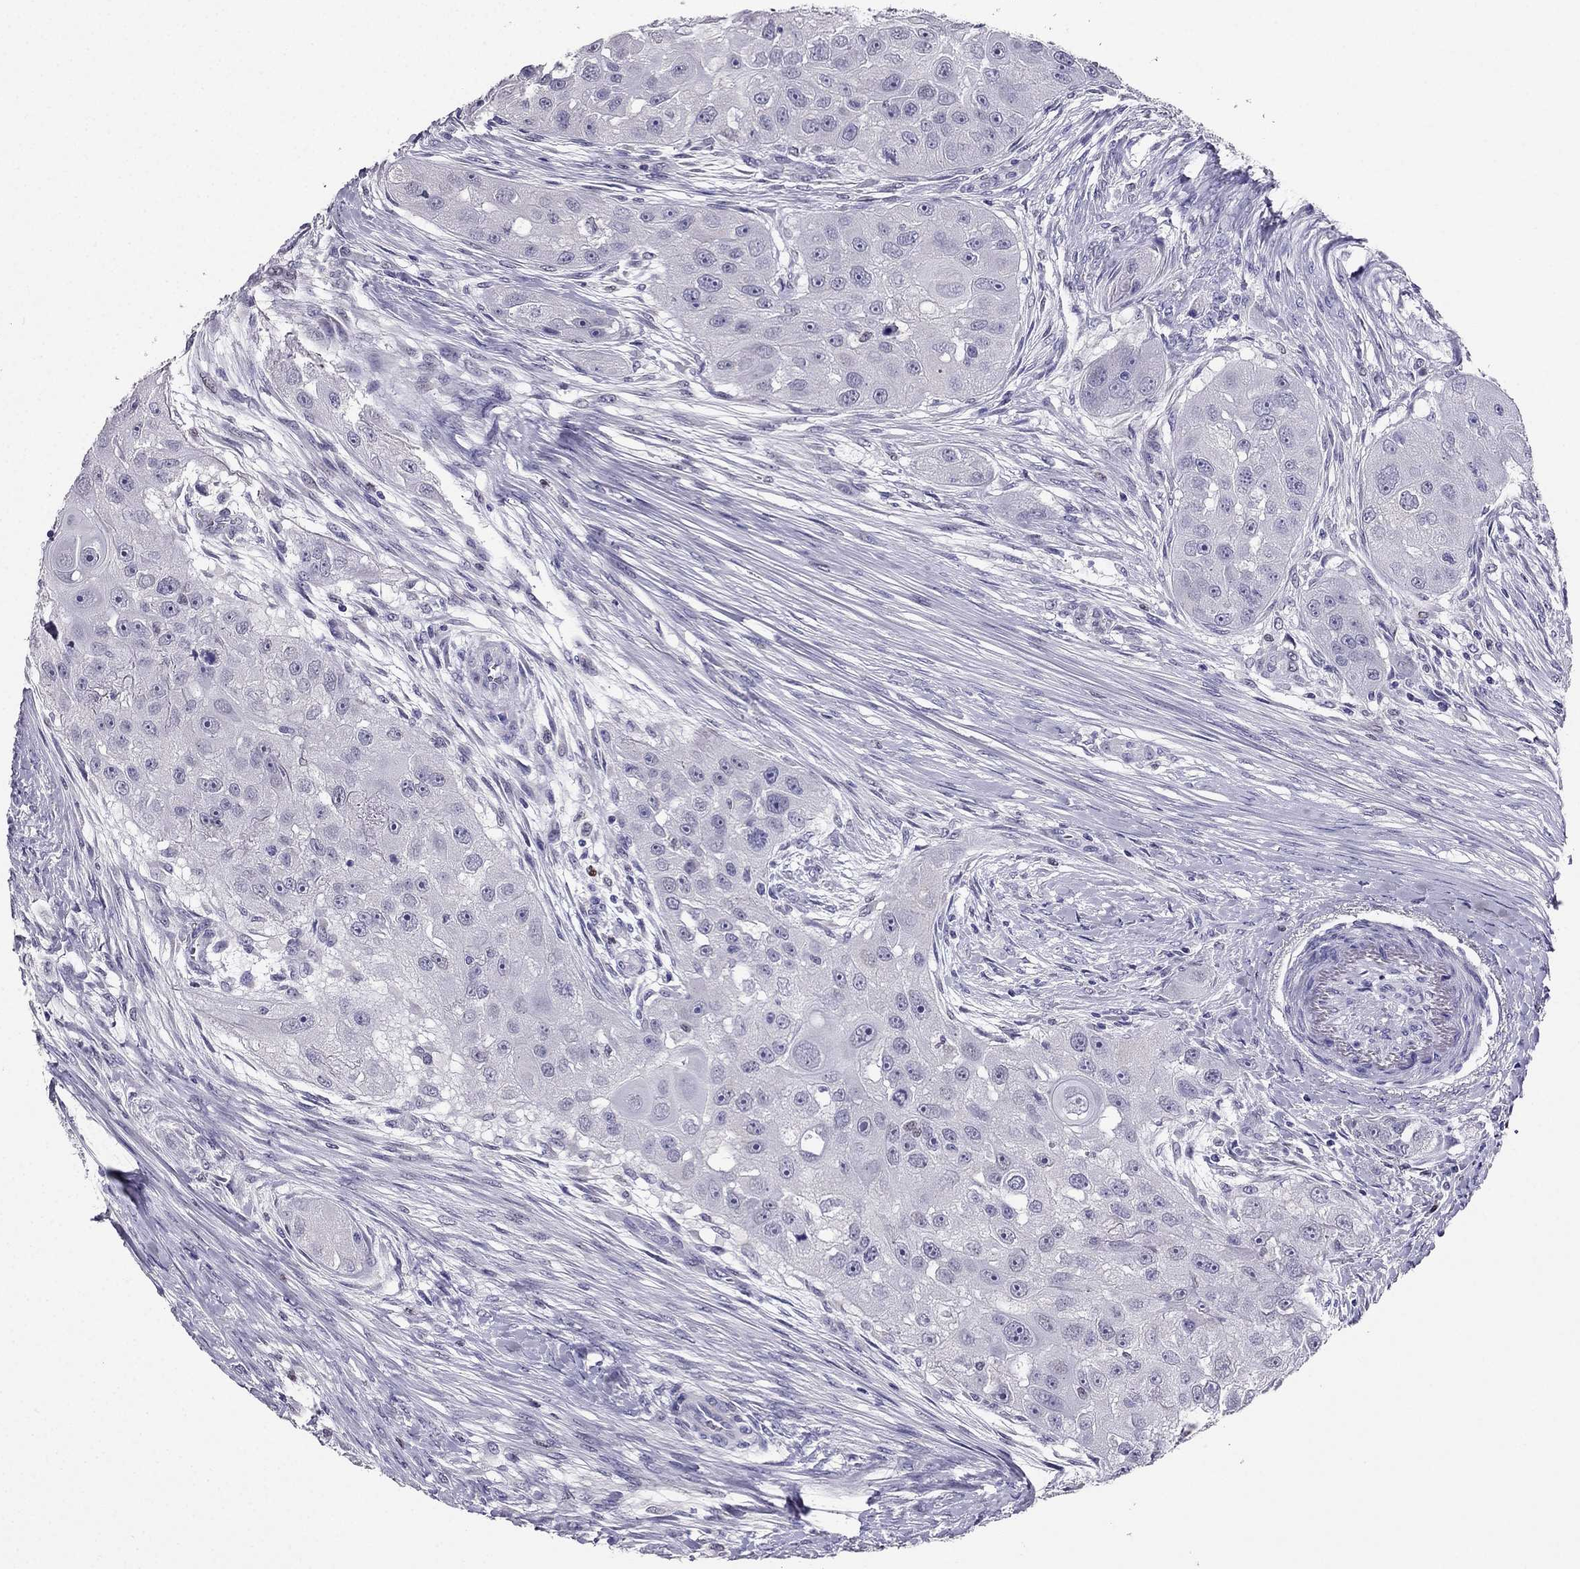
{"staining": {"intensity": "negative", "quantity": "none", "location": "none"}, "tissue": "head and neck cancer", "cell_type": "Tumor cells", "image_type": "cancer", "snomed": [{"axis": "morphology", "description": "Normal tissue, NOS"}, {"axis": "morphology", "description": "Squamous cell carcinoma, NOS"}, {"axis": "topography", "description": "Skeletal muscle"}, {"axis": "topography", "description": "Head-Neck"}], "caption": "Immunohistochemistry (IHC) photomicrograph of neoplastic tissue: head and neck cancer (squamous cell carcinoma) stained with DAB shows no significant protein staining in tumor cells.", "gene": "ARID3A", "patient": {"sex": "male", "age": 51}}